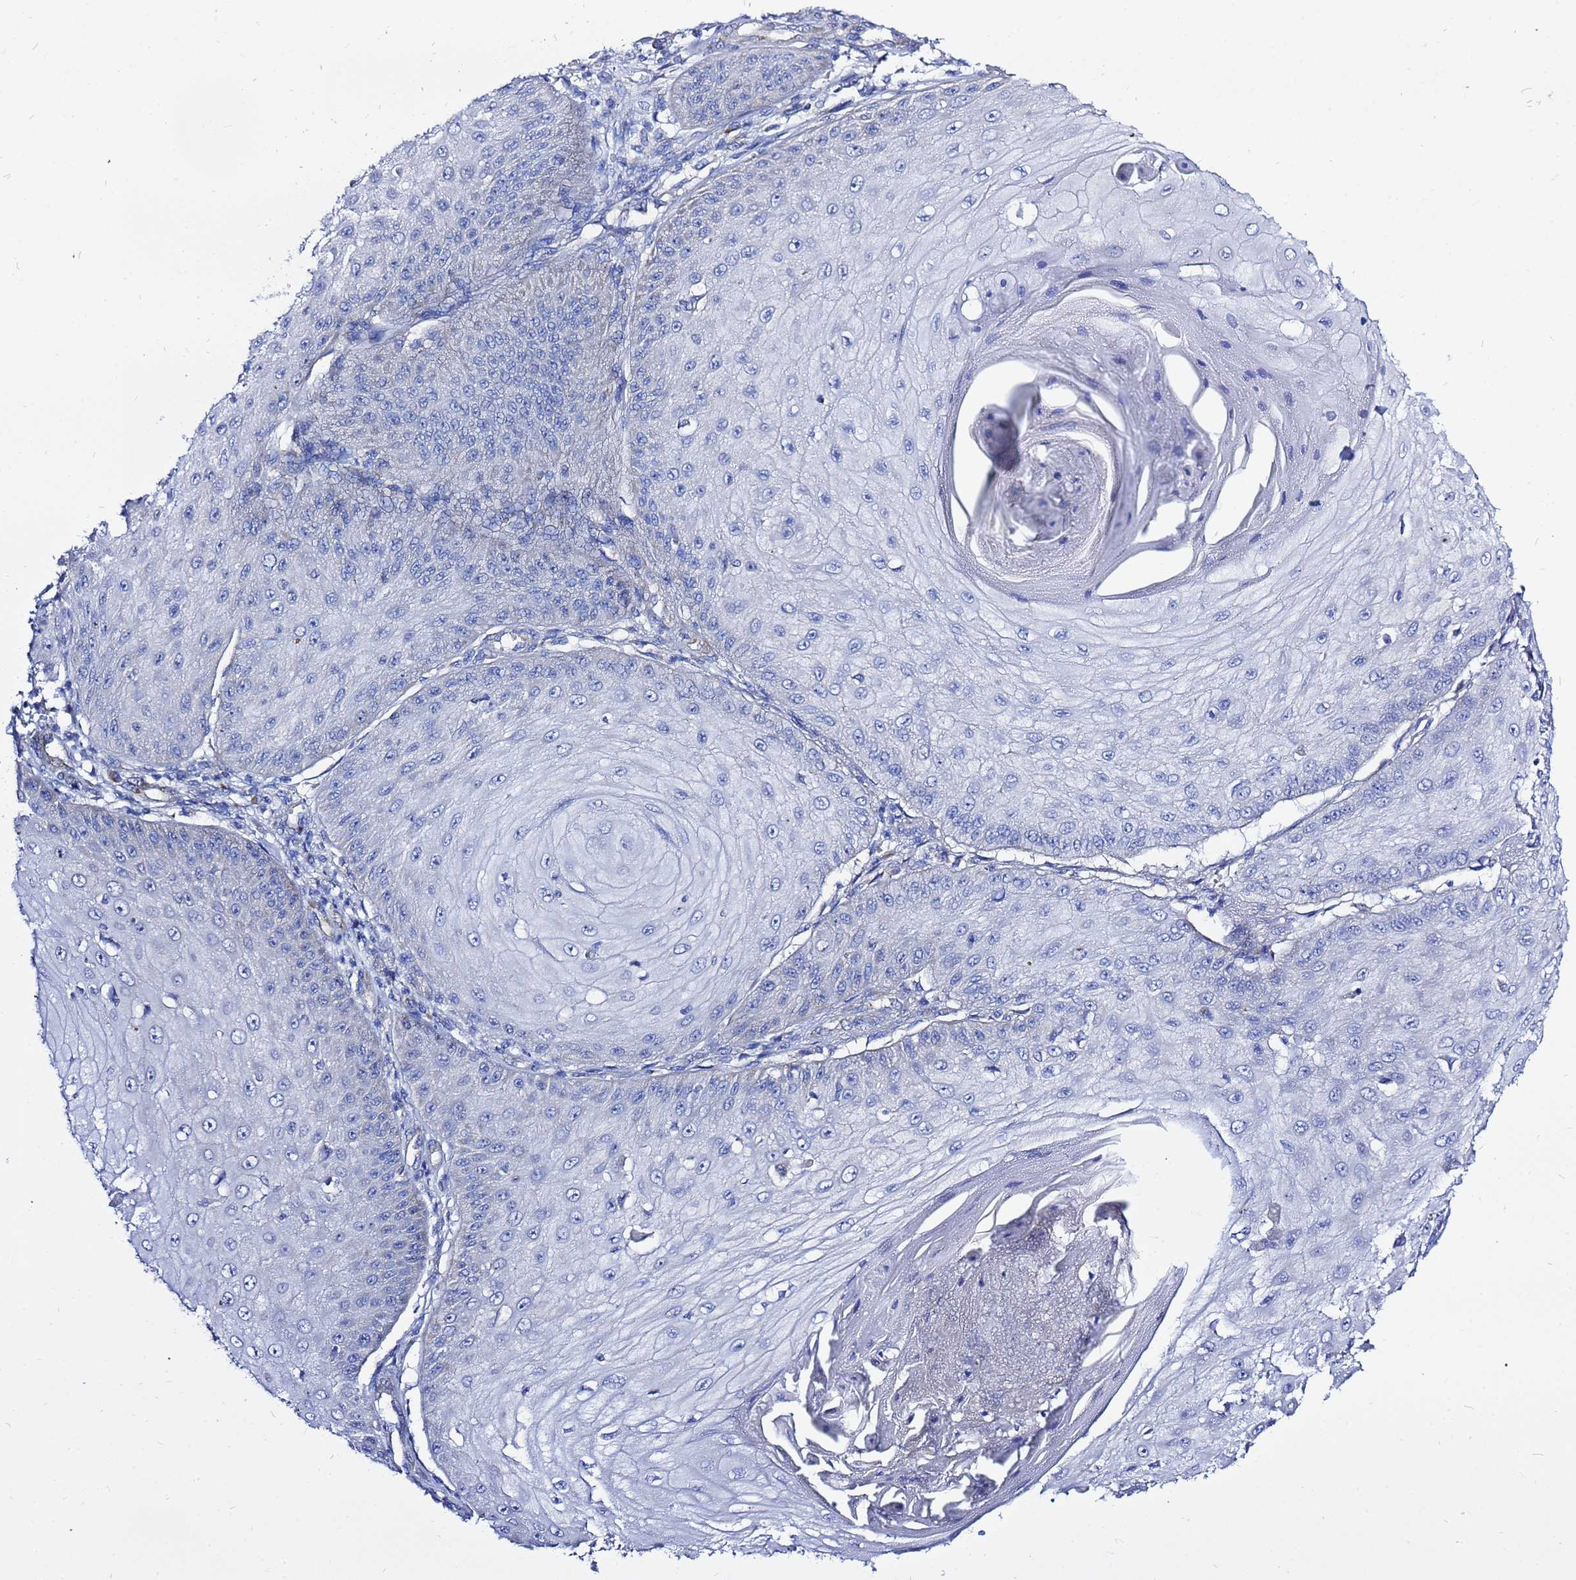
{"staining": {"intensity": "negative", "quantity": "none", "location": "none"}, "tissue": "skin cancer", "cell_type": "Tumor cells", "image_type": "cancer", "snomed": [{"axis": "morphology", "description": "Squamous cell carcinoma, NOS"}, {"axis": "topography", "description": "Skin"}], "caption": "A micrograph of human squamous cell carcinoma (skin) is negative for staining in tumor cells. The staining was performed using DAB to visualize the protein expression in brown, while the nuclei were stained in blue with hematoxylin (Magnification: 20x).", "gene": "FAHD2A", "patient": {"sex": "male", "age": 70}}